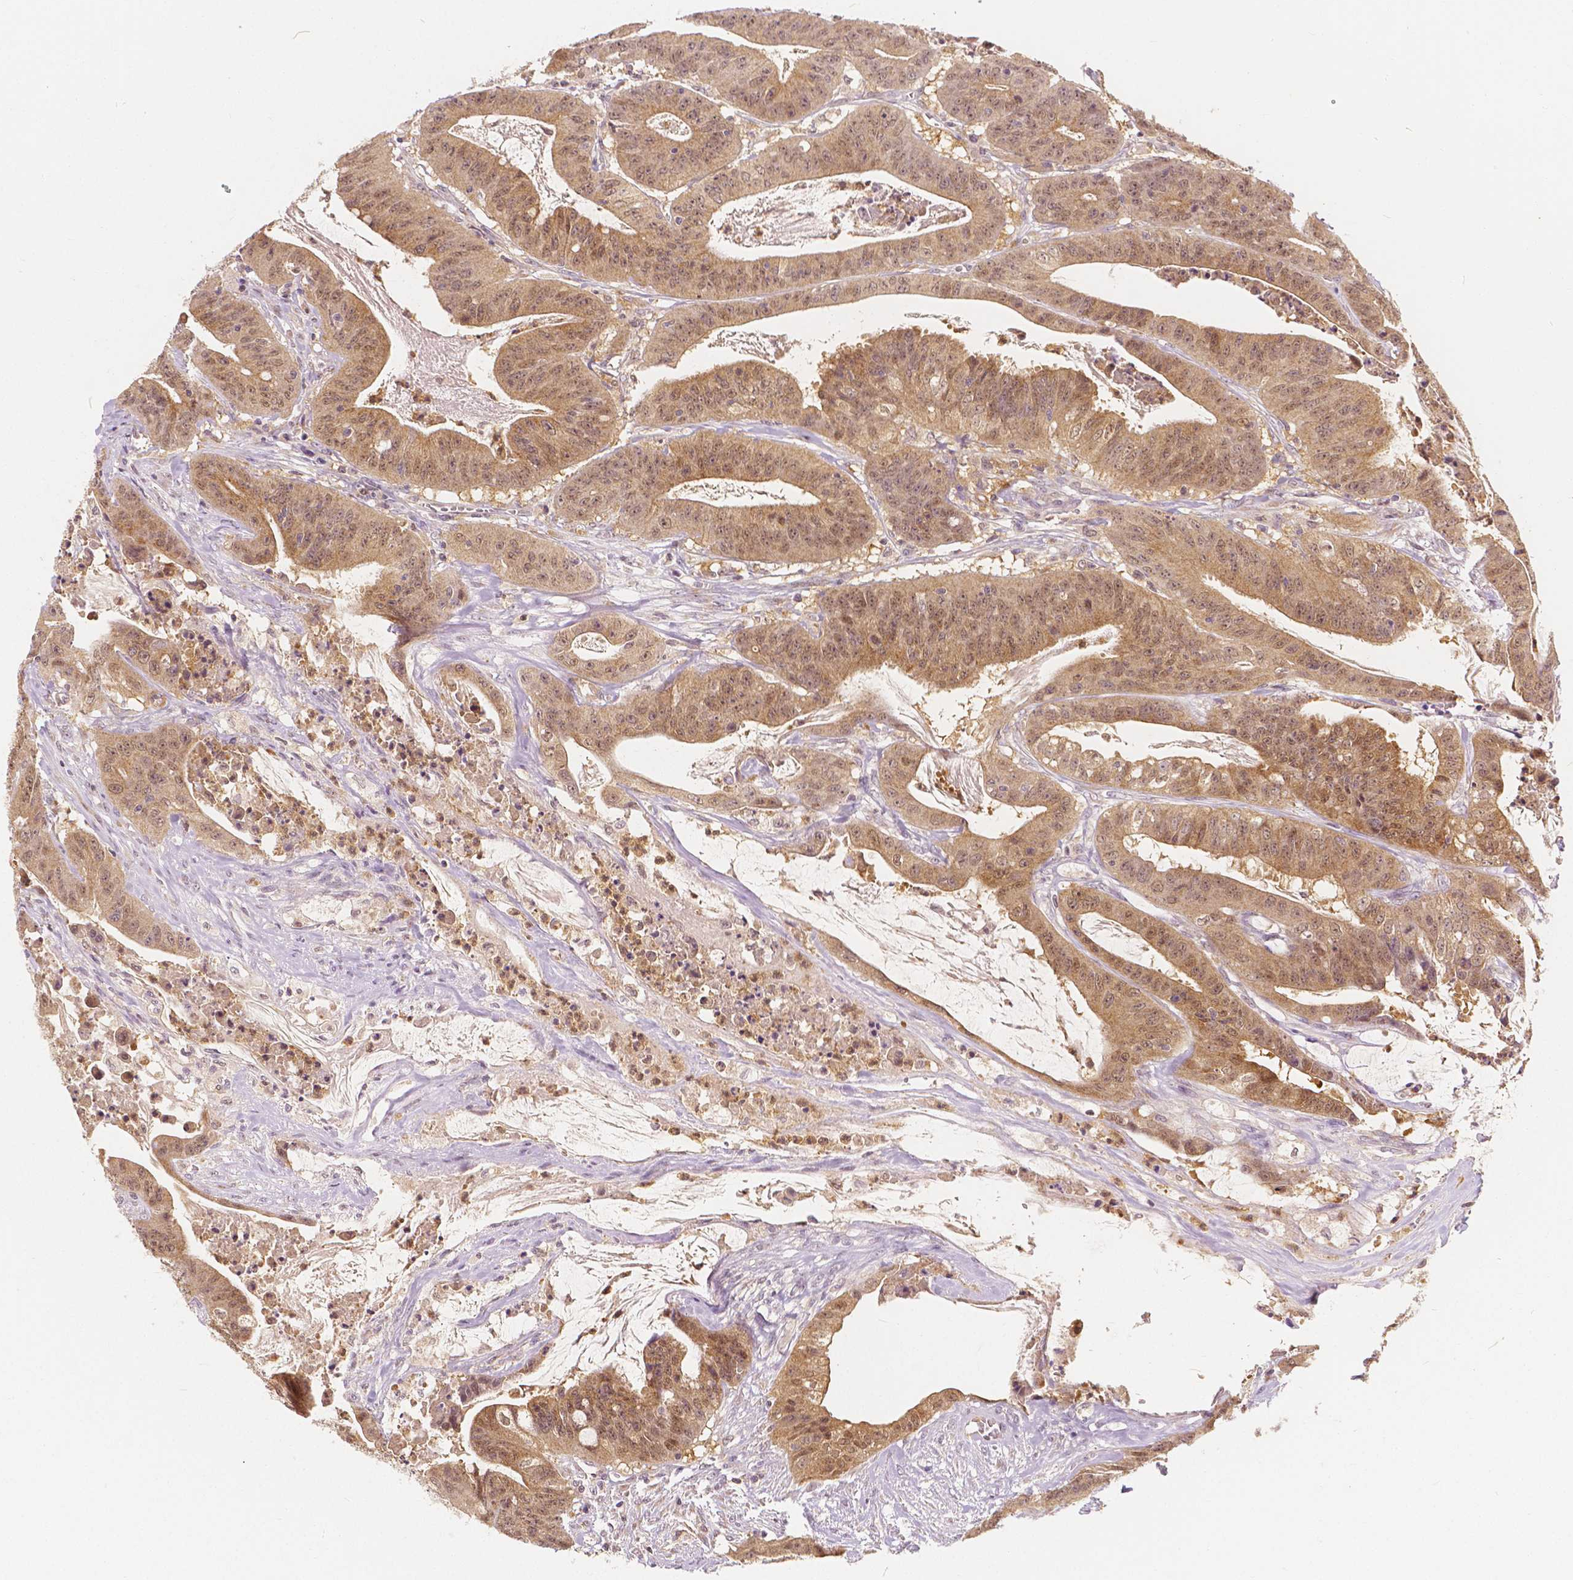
{"staining": {"intensity": "moderate", "quantity": ">75%", "location": "cytoplasmic/membranous,nuclear"}, "tissue": "colorectal cancer", "cell_type": "Tumor cells", "image_type": "cancer", "snomed": [{"axis": "morphology", "description": "Adenocarcinoma, NOS"}, {"axis": "topography", "description": "Colon"}], "caption": "Brown immunohistochemical staining in colorectal cancer (adenocarcinoma) shows moderate cytoplasmic/membranous and nuclear positivity in about >75% of tumor cells.", "gene": "NAPRT", "patient": {"sex": "male", "age": 33}}